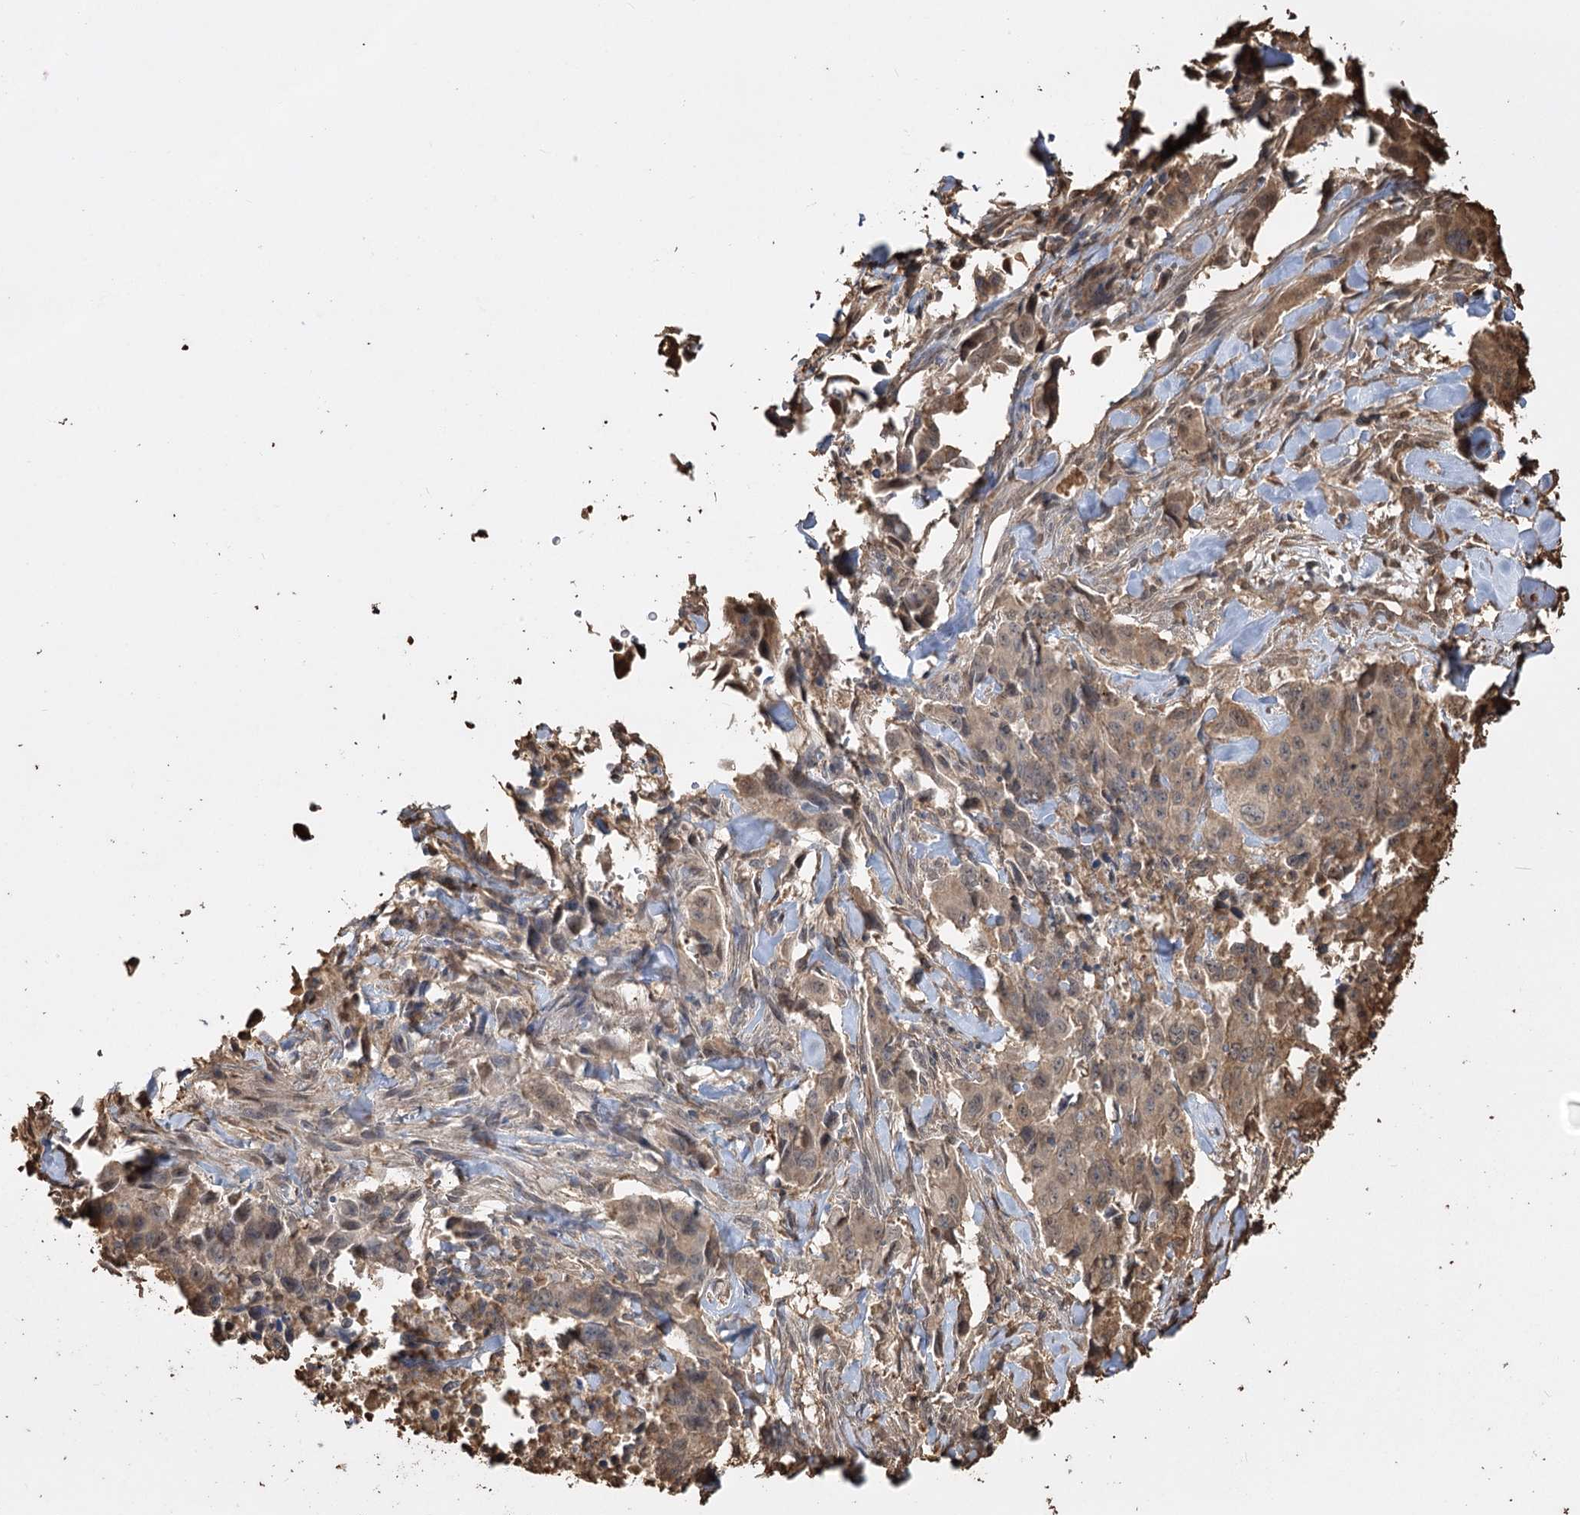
{"staining": {"intensity": "moderate", "quantity": ">75%", "location": "cytoplasmic/membranous"}, "tissue": "lung cancer", "cell_type": "Tumor cells", "image_type": "cancer", "snomed": [{"axis": "morphology", "description": "Adenocarcinoma, NOS"}, {"axis": "topography", "description": "Lung"}], "caption": "IHC of human lung cancer demonstrates medium levels of moderate cytoplasmic/membranous expression in approximately >75% of tumor cells.", "gene": "PLCH1", "patient": {"sex": "female", "age": 51}}